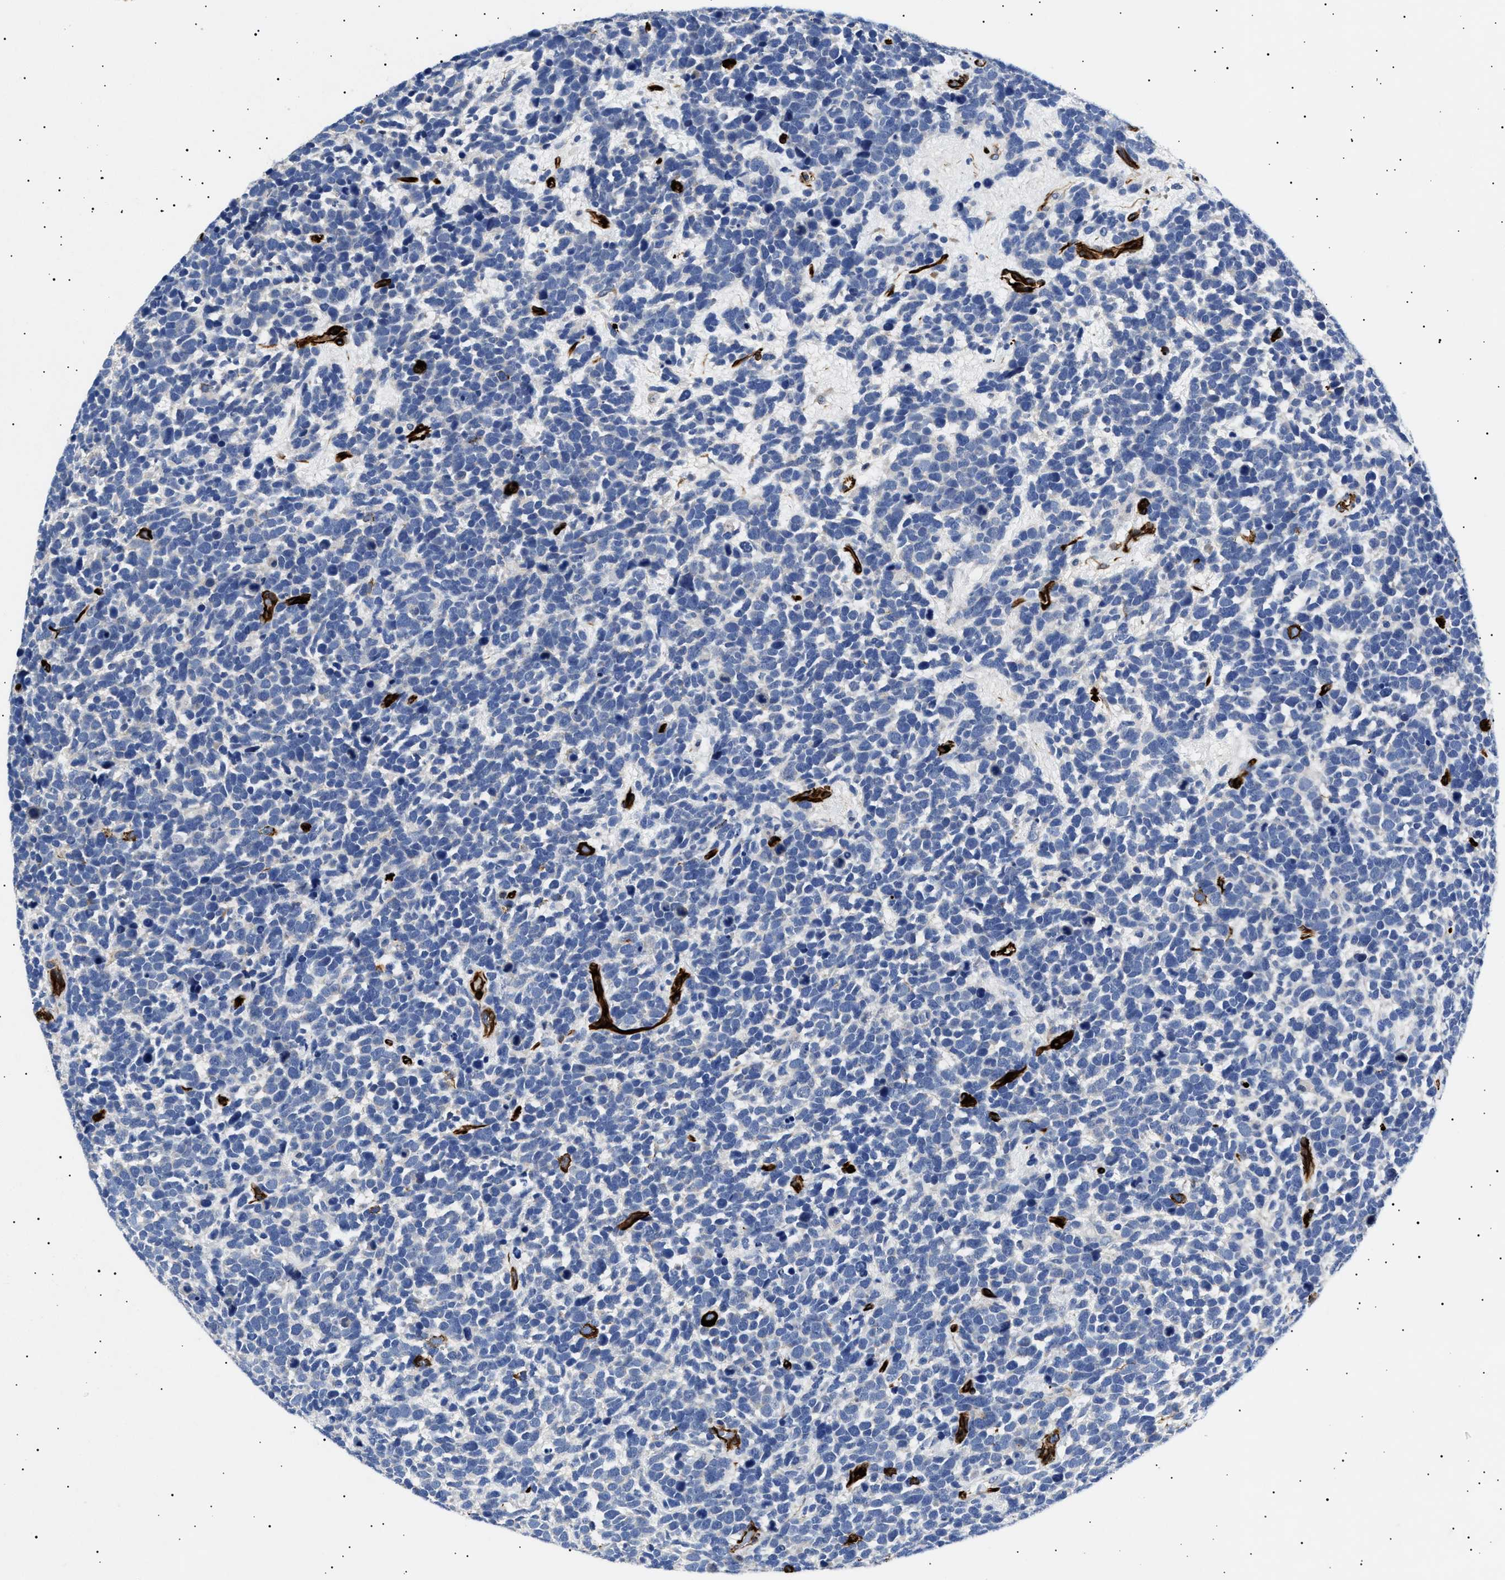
{"staining": {"intensity": "negative", "quantity": "none", "location": "none"}, "tissue": "urothelial cancer", "cell_type": "Tumor cells", "image_type": "cancer", "snomed": [{"axis": "morphology", "description": "Urothelial carcinoma, High grade"}, {"axis": "topography", "description": "Urinary bladder"}], "caption": "Immunohistochemistry (IHC) histopathology image of urothelial cancer stained for a protein (brown), which reveals no staining in tumor cells.", "gene": "OLFML2A", "patient": {"sex": "female", "age": 82}}